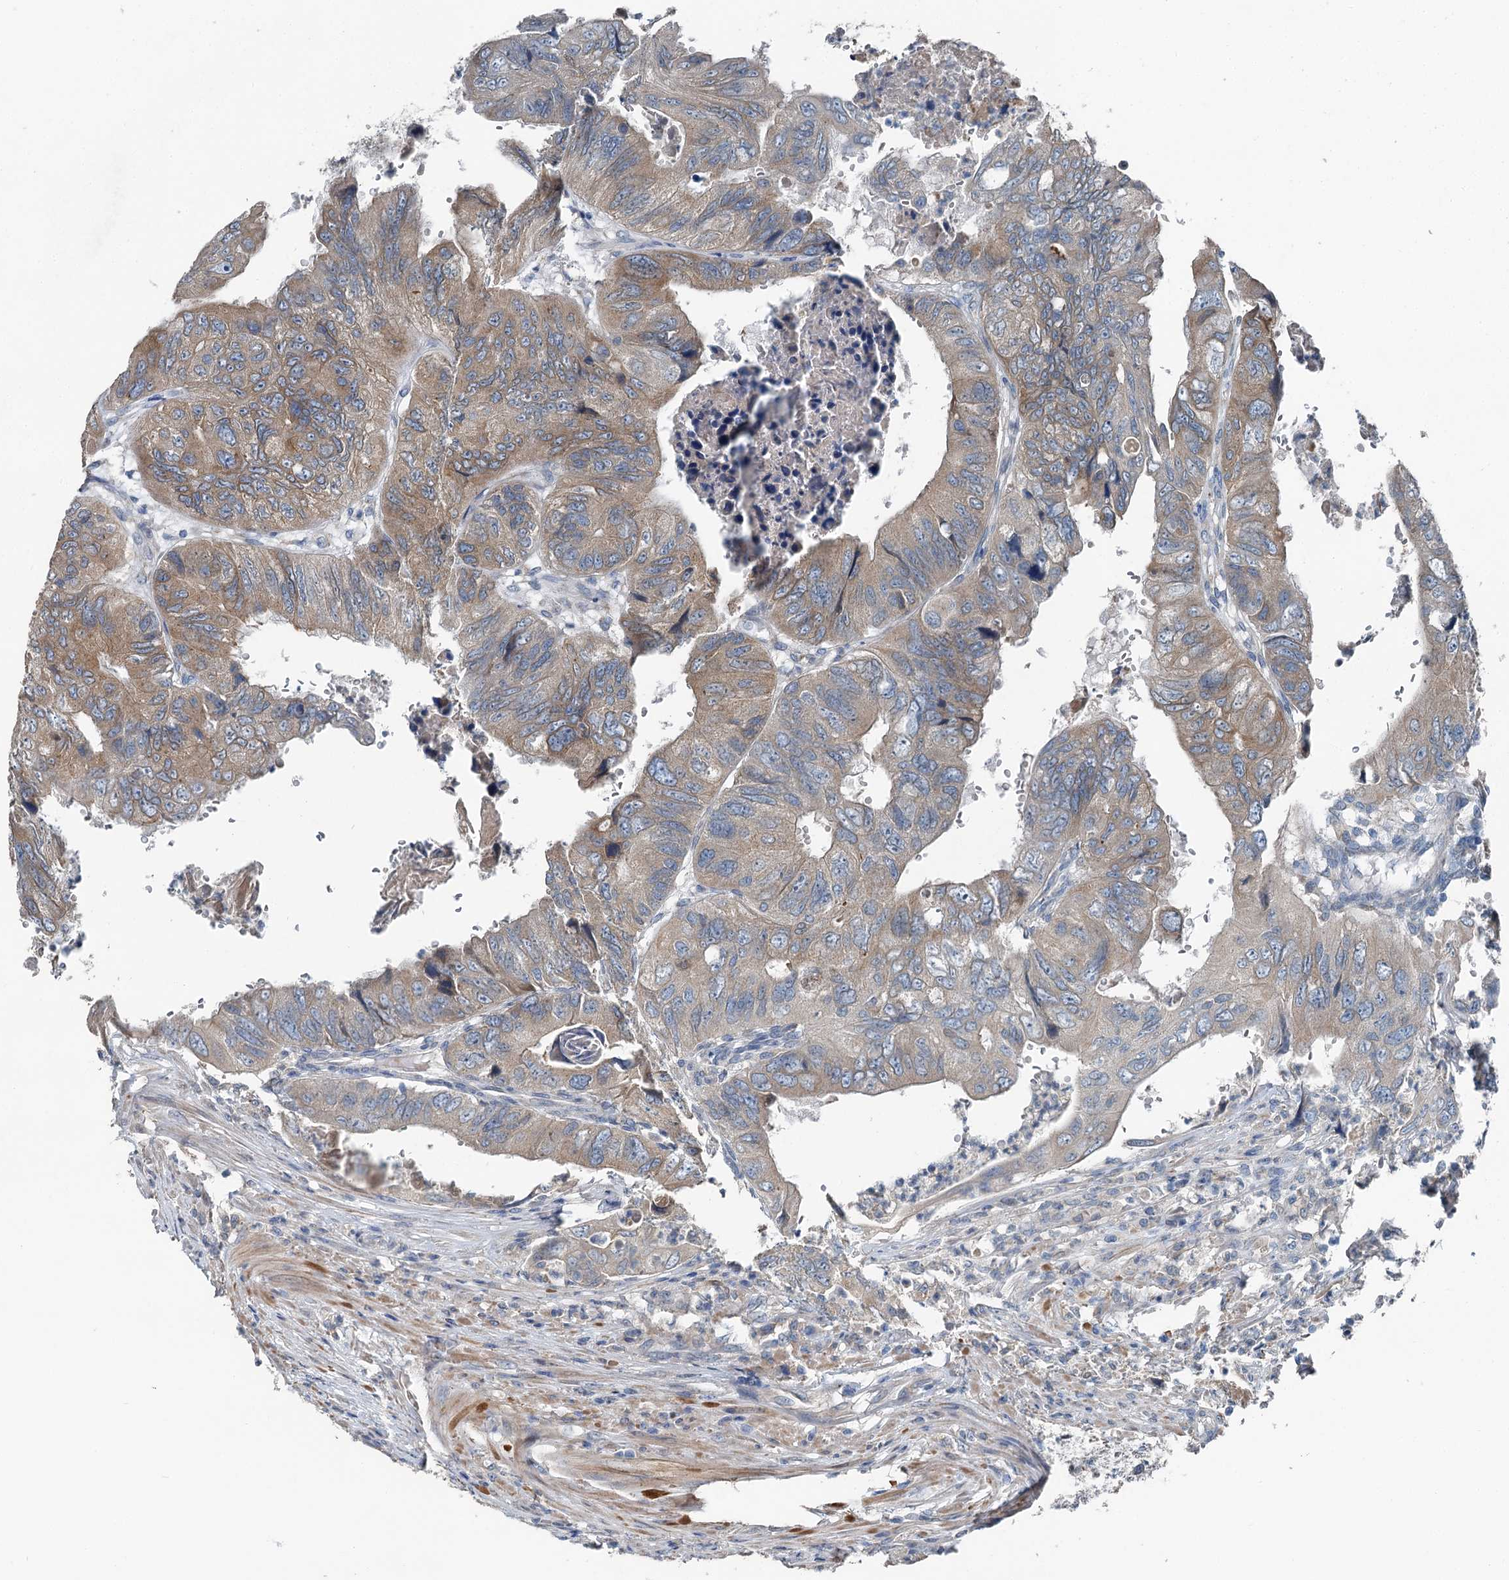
{"staining": {"intensity": "weak", "quantity": ">75%", "location": "cytoplasmic/membranous"}, "tissue": "colorectal cancer", "cell_type": "Tumor cells", "image_type": "cancer", "snomed": [{"axis": "morphology", "description": "Adenocarcinoma, NOS"}, {"axis": "topography", "description": "Rectum"}], "caption": "IHC photomicrograph of human colorectal cancer stained for a protein (brown), which shows low levels of weak cytoplasmic/membranous expression in approximately >75% of tumor cells.", "gene": "C6orf120", "patient": {"sex": "male", "age": 63}}